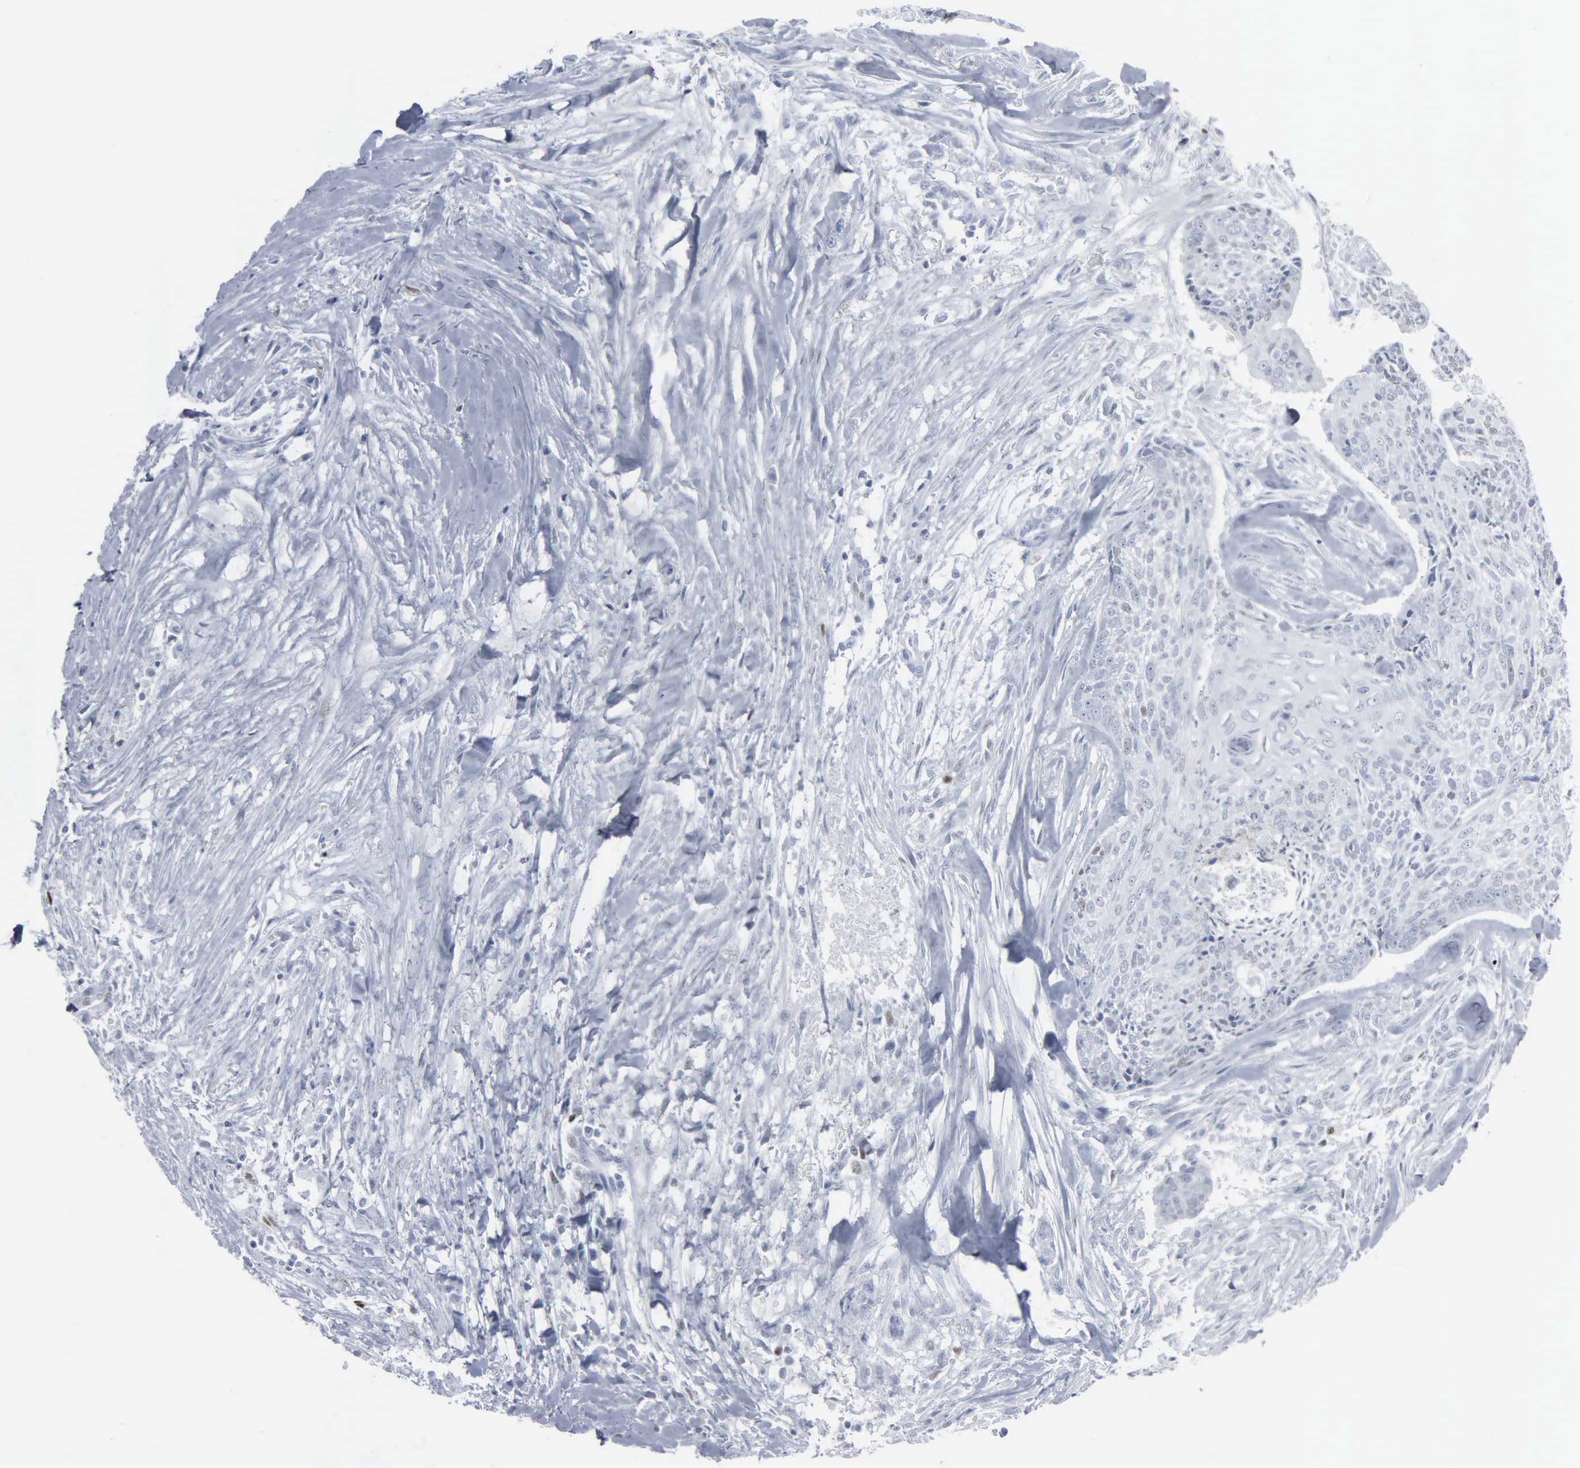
{"staining": {"intensity": "negative", "quantity": "none", "location": "none"}, "tissue": "head and neck cancer", "cell_type": "Tumor cells", "image_type": "cancer", "snomed": [{"axis": "morphology", "description": "Squamous cell carcinoma, NOS"}, {"axis": "topography", "description": "Salivary gland"}, {"axis": "topography", "description": "Head-Neck"}], "caption": "Immunohistochemistry (IHC) histopathology image of neoplastic tissue: human head and neck cancer stained with DAB demonstrates no significant protein staining in tumor cells.", "gene": "CCND3", "patient": {"sex": "male", "age": 70}}